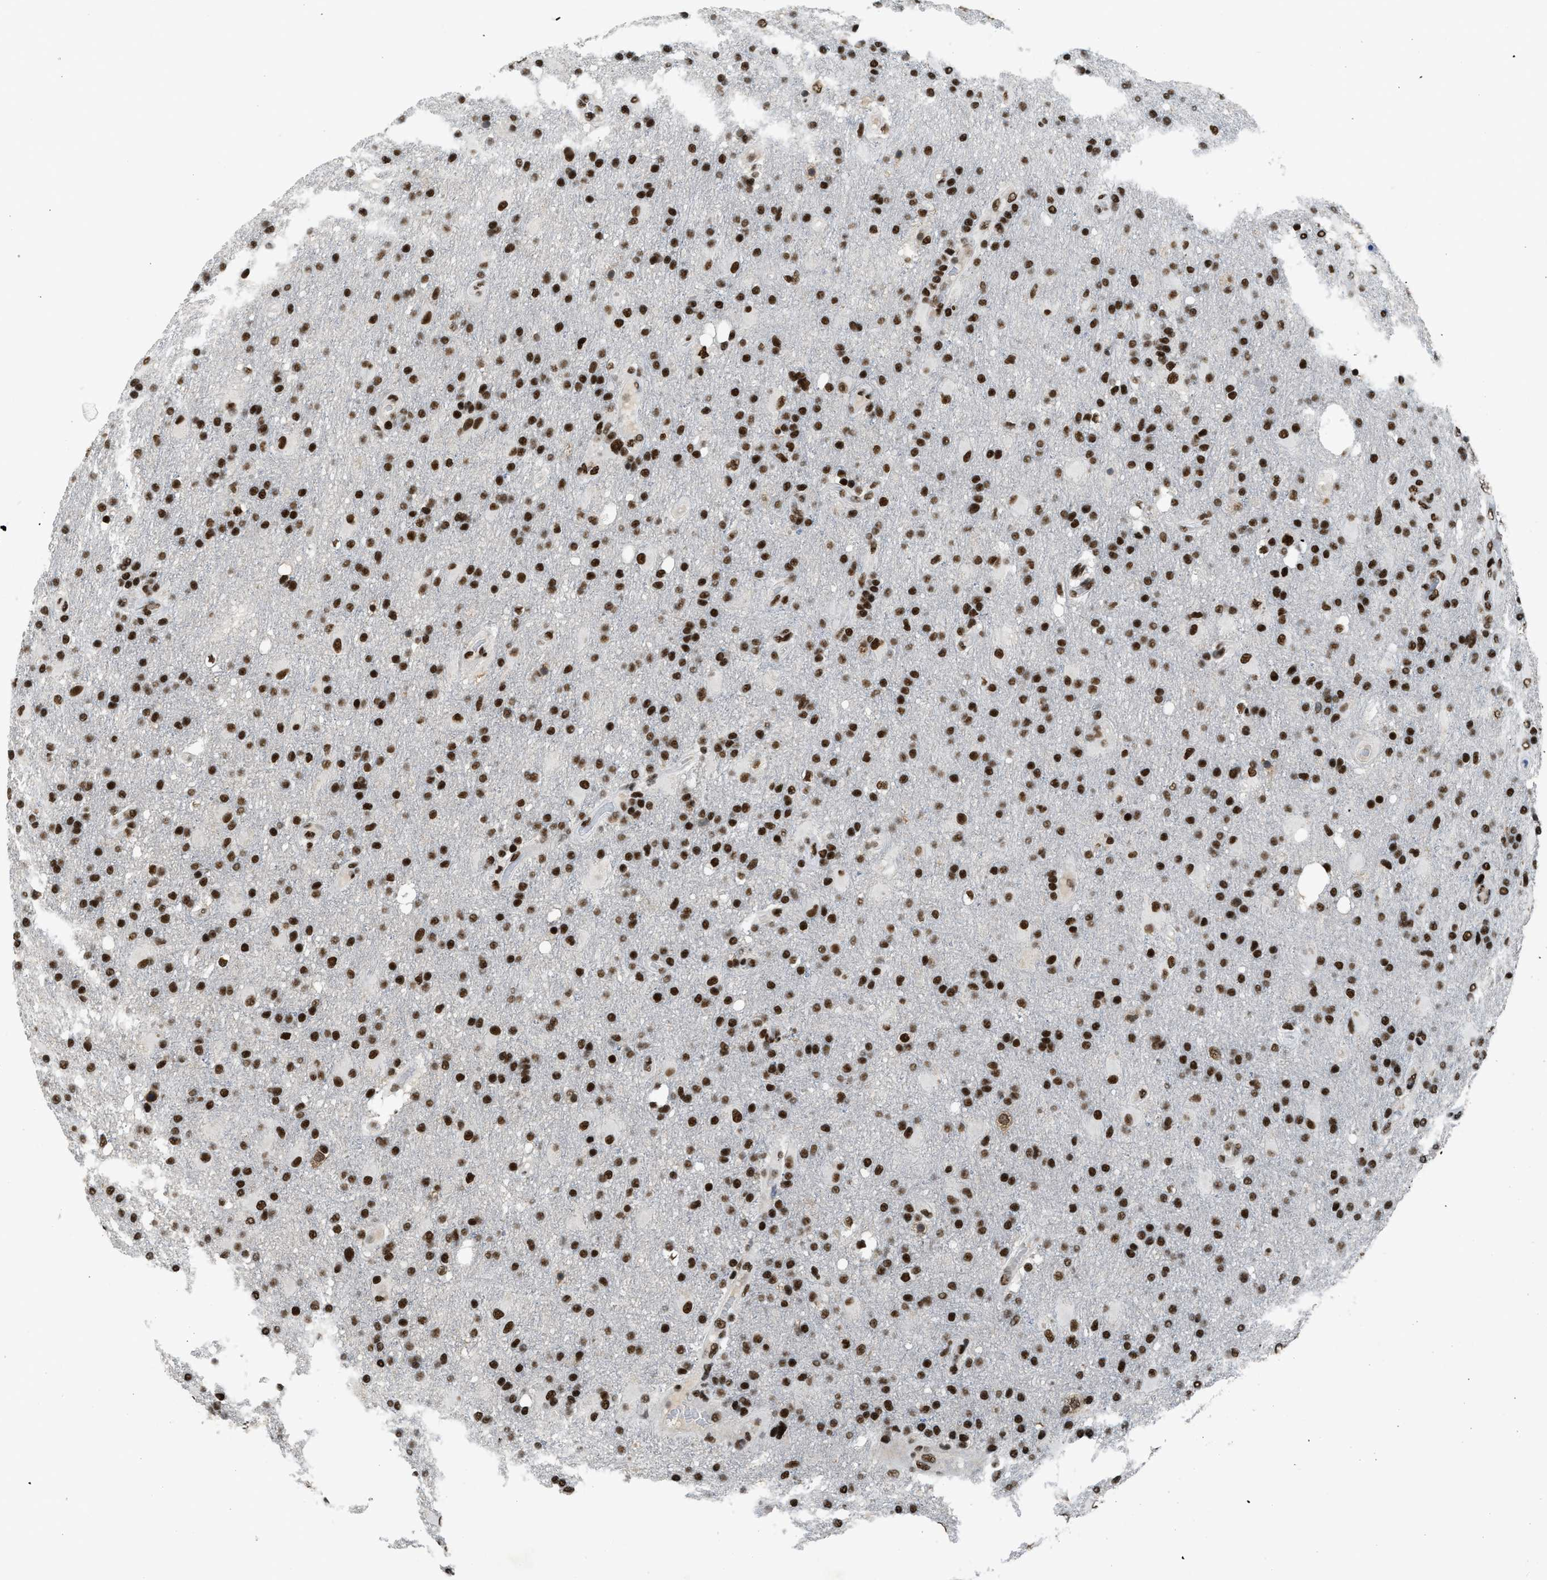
{"staining": {"intensity": "strong", "quantity": ">75%", "location": "nuclear"}, "tissue": "glioma", "cell_type": "Tumor cells", "image_type": "cancer", "snomed": [{"axis": "morphology", "description": "Glioma, malignant, High grade"}, {"axis": "topography", "description": "Brain"}], "caption": "This photomicrograph displays IHC staining of human high-grade glioma (malignant), with high strong nuclear staining in about >75% of tumor cells.", "gene": "SCAF4", "patient": {"sex": "male", "age": 72}}